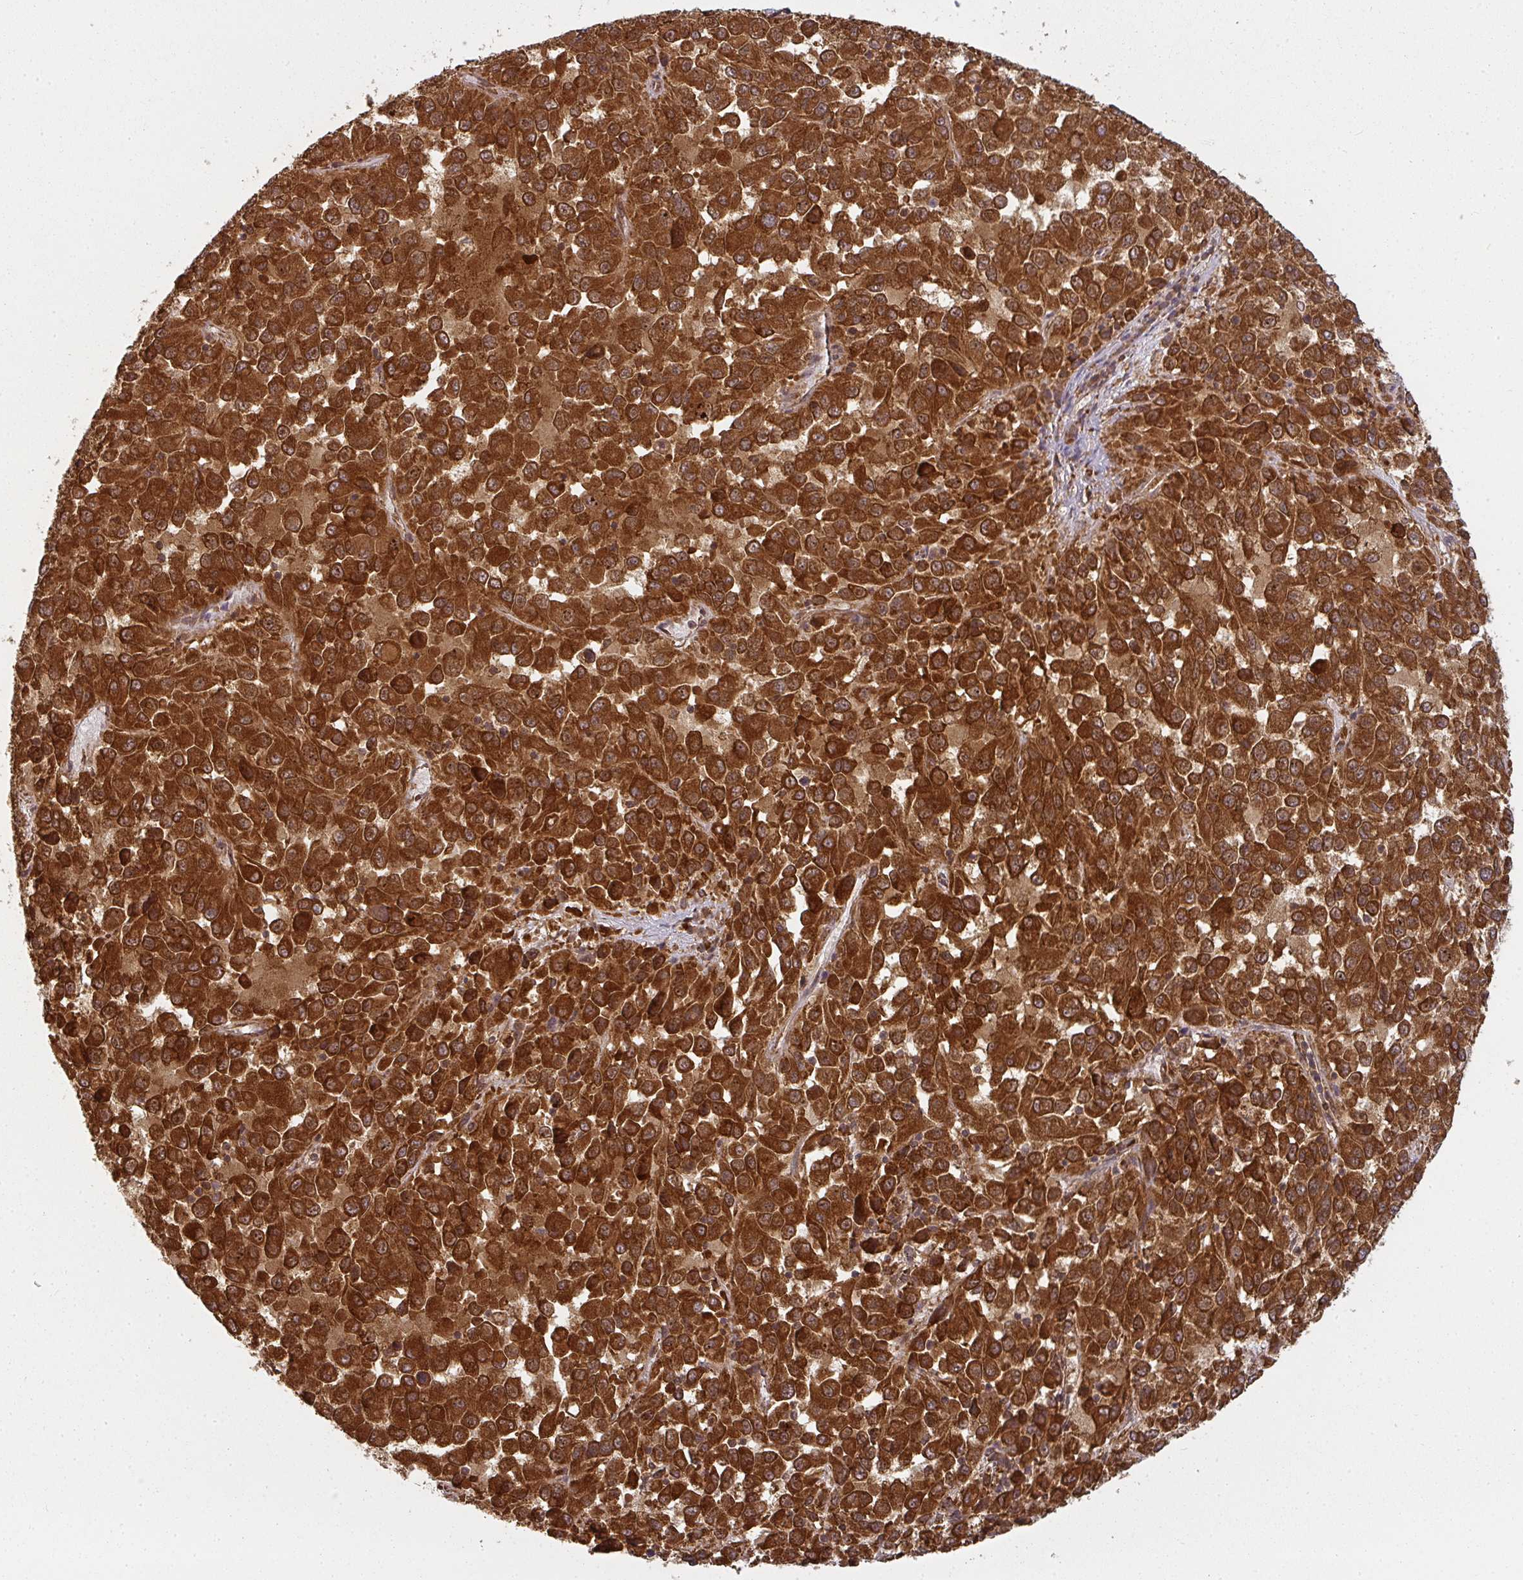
{"staining": {"intensity": "strong", "quantity": ">75%", "location": "cytoplasmic/membranous"}, "tissue": "melanoma", "cell_type": "Tumor cells", "image_type": "cancer", "snomed": [{"axis": "morphology", "description": "Malignant melanoma, Metastatic site"}, {"axis": "topography", "description": "Lung"}], "caption": "Melanoma stained for a protein (brown) shows strong cytoplasmic/membranous positive expression in approximately >75% of tumor cells.", "gene": "PPP6R3", "patient": {"sex": "male", "age": 64}}